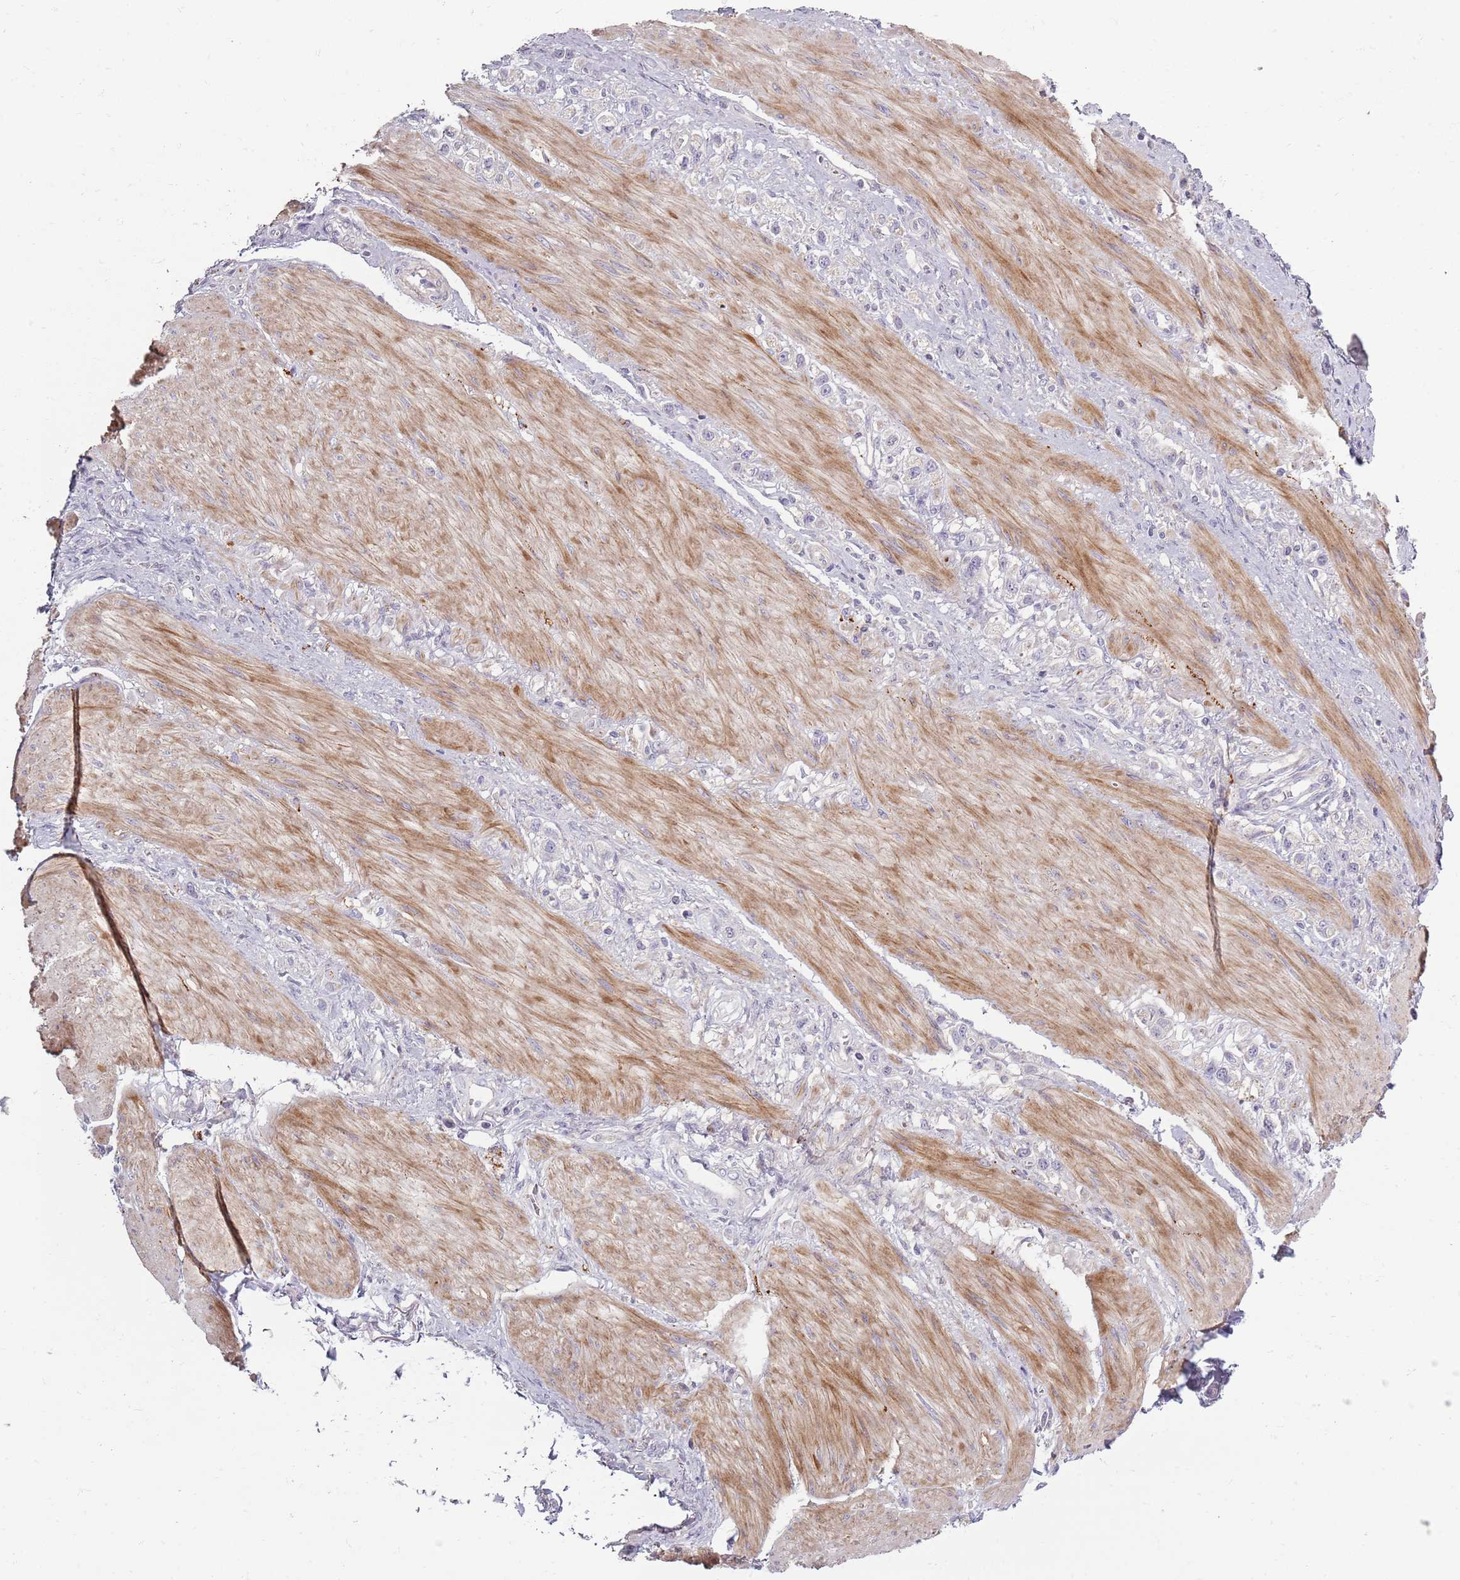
{"staining": {"intensity": "negative", "quantity": "none", "location": "none"}, "tissue": "stomach cancer", "cell_type": "Tumor cells", "image_type": "cancer", "snomed": [{"axis": "morphology", "description": "Adenocarcinoma, NOS"}, {"axis": "topography", "description": "Stomach"}], "caption": "High power microscopy image of an IHC histopathology image of stomach cancer, revealing no significant expression in tumor cells.", "gene": "SYNGR3", "patient": {"sex": "female", "age": 65}}